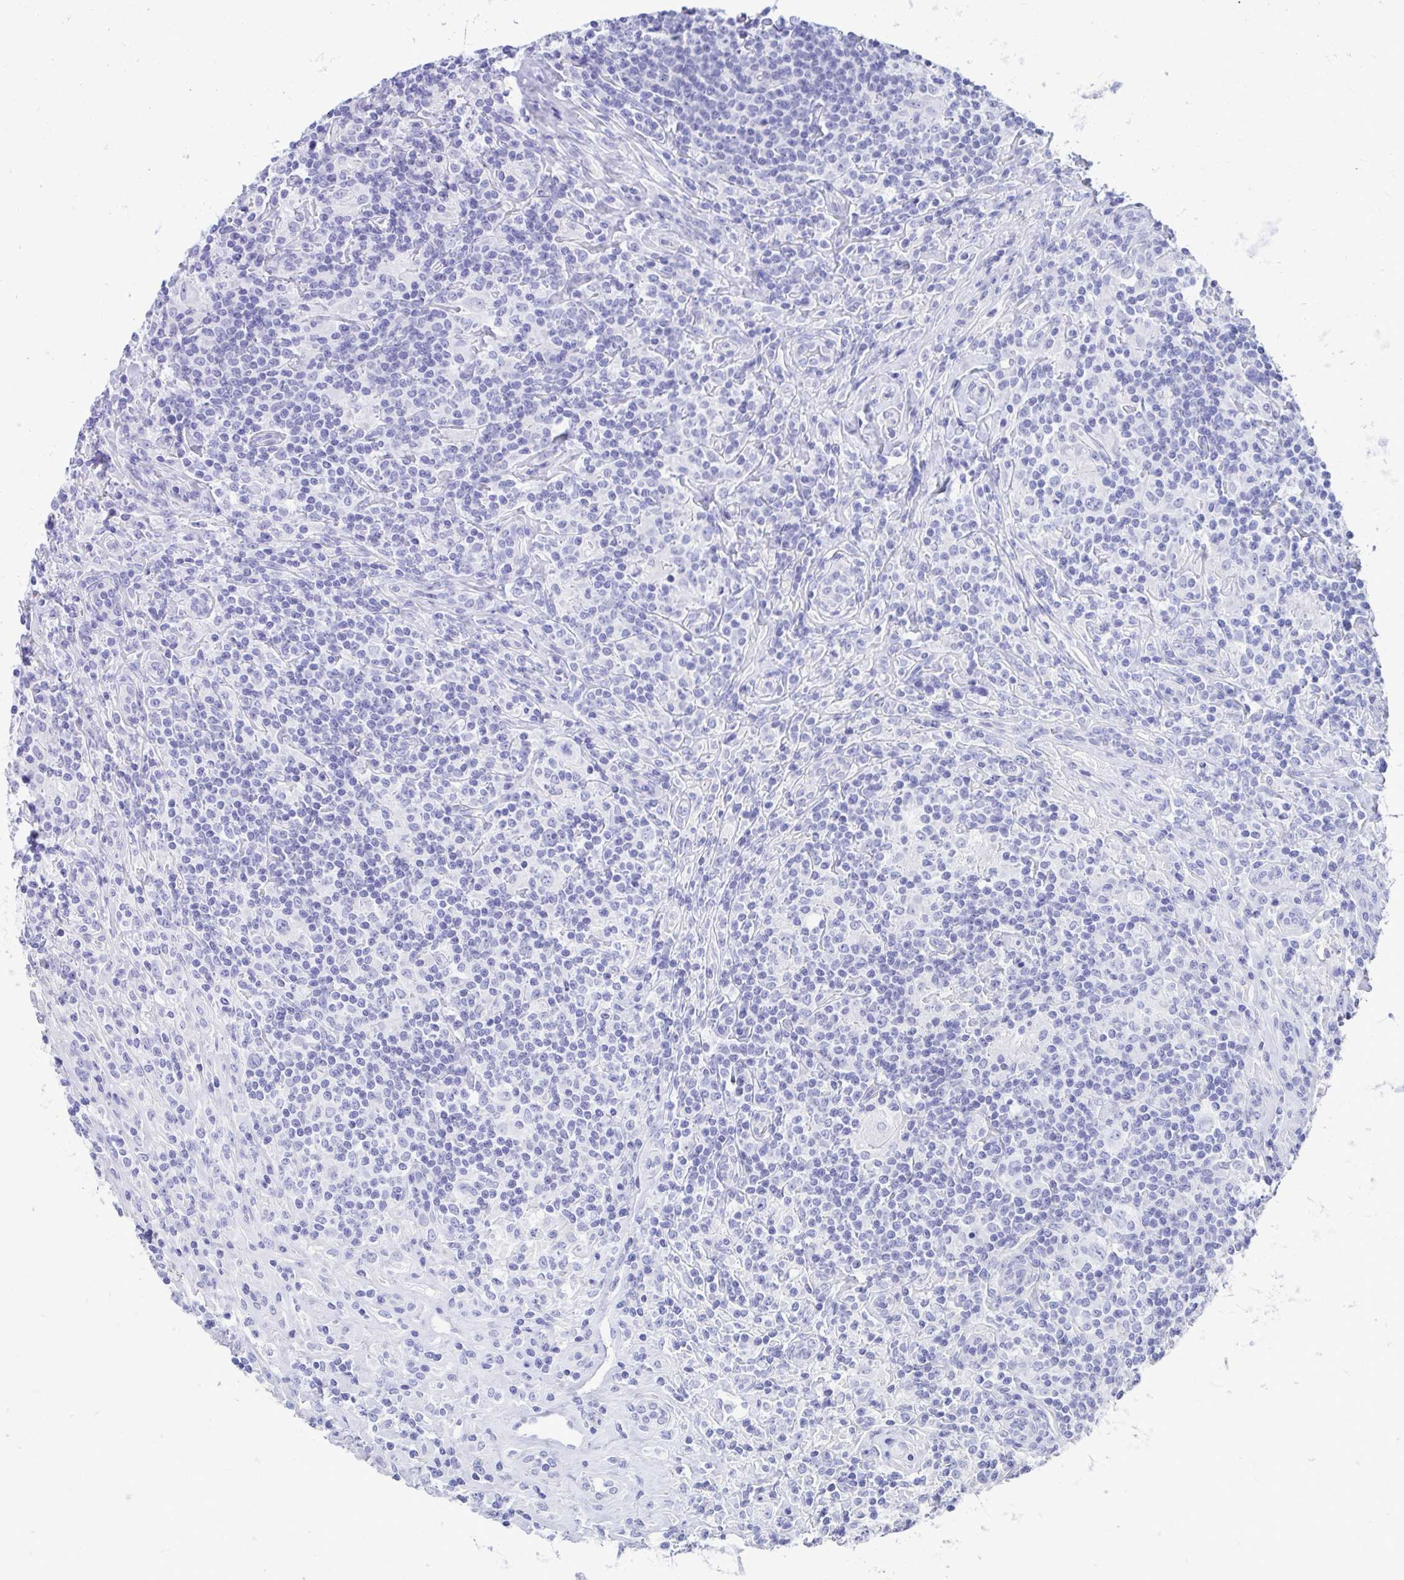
{"staining": {"intensity": "negative", "quantity": "none", "location": "none"}, "tissue": "lymphoma", "cell_type": "Tumor cells", "image_type": "cancer", "snomed": [{"axis": "morphology", "description": "Hodgkin's disease, NOS"}, {"axis": "morphology", "description": "Hodgkin's lymphoma, nodular sclerosis"}, {"axis": "topography", "description": "Lymph node"}], "caption": "IHC image of human lymphoma stained for a protein (brown), which demonstrates no staining in tumor cells.", "gene": "SHISA8", "patient": {"sex": "female", "age": 10}}